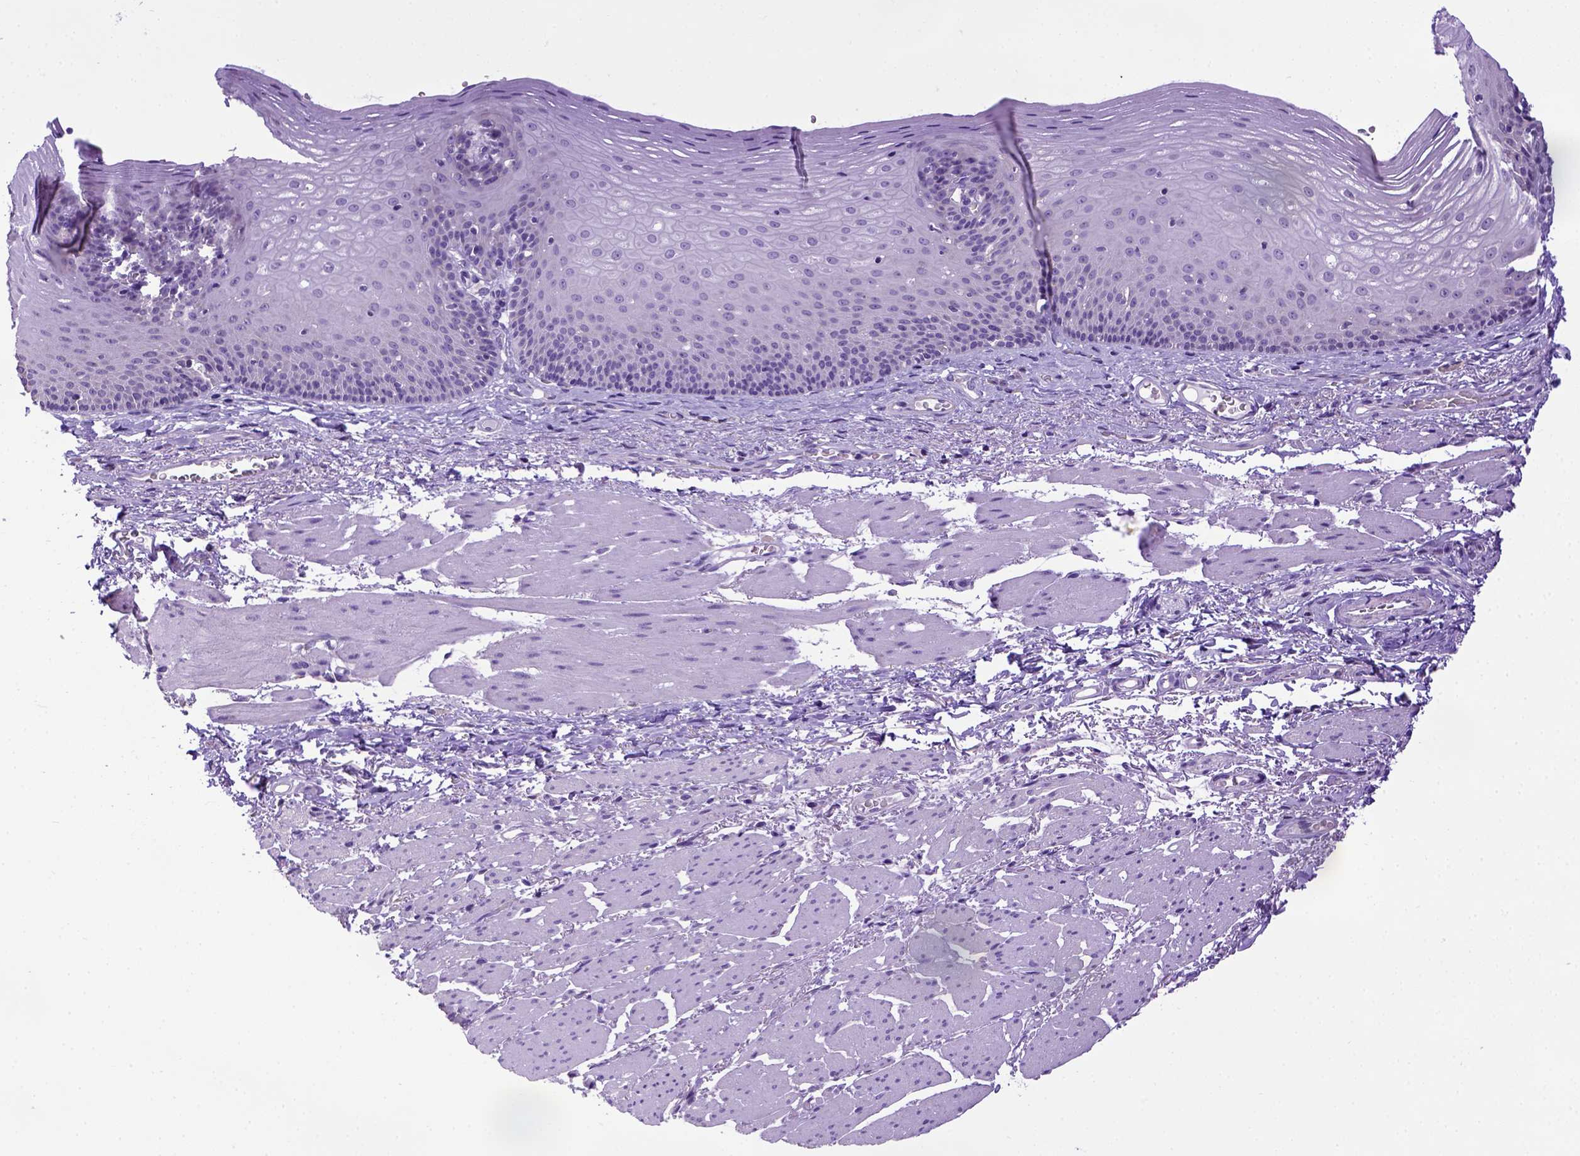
{"staining": {"intensity": "negative", "quantity": "none", "location": "none"}, "tissue": "esophagus", "cell_type": "Squamous epithelial cells", "image_type": "normal", "snomed": [{"axis": "morphology", "description": "Normal tissue, NOS"}, {"axis": "topography", "description": "Esophagus"}], "caption": "DAB (3,3'-diaminobenzidine) immunohistochemical staining of normal human esophagus exhibits no significant staining in squamous epithelial cells.", "gene": "SPEF1", "patient": {"sex": "male", "age": 76}}